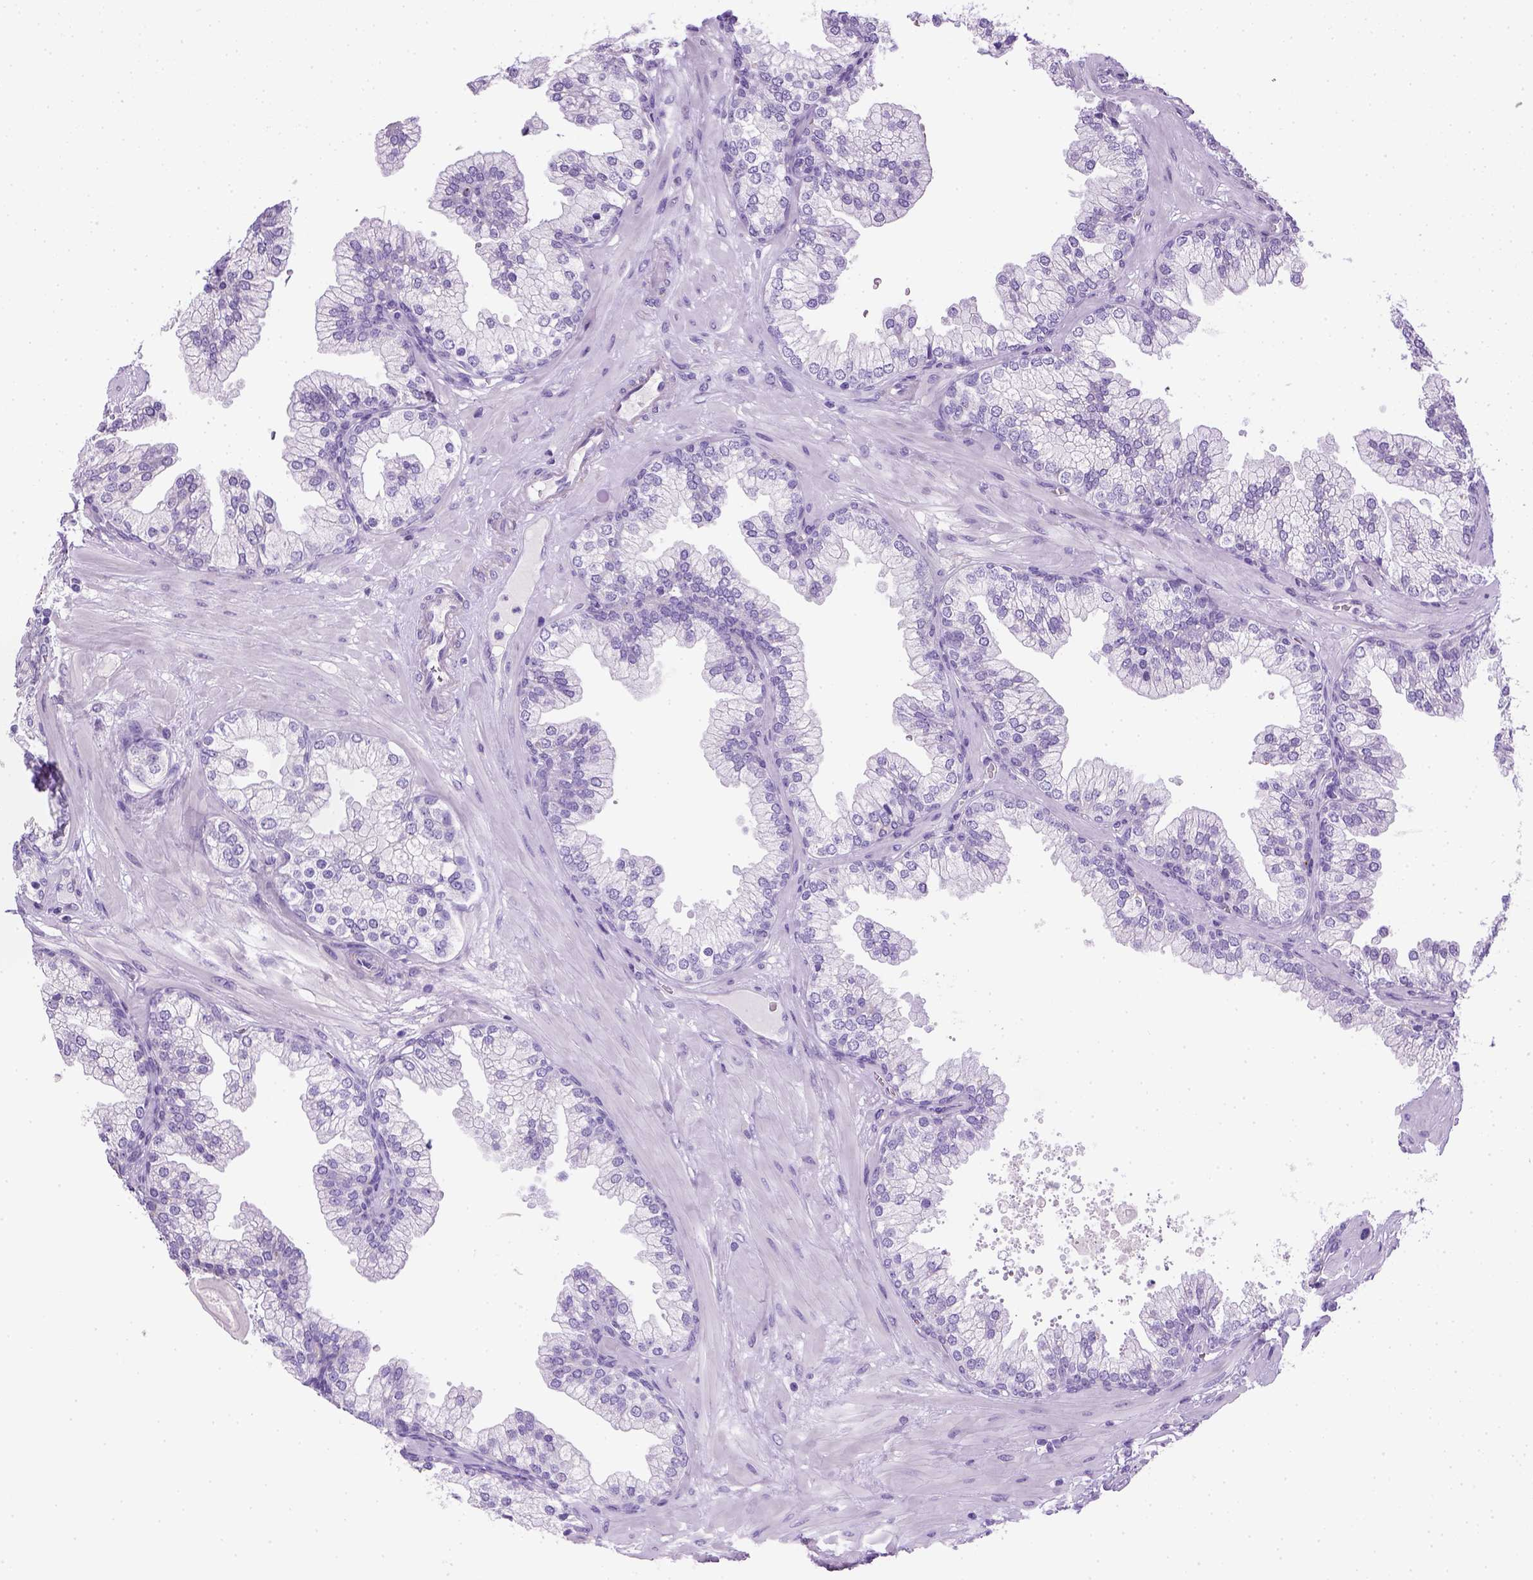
{"staining": {"intensity": "negative", "quantity": "none", "location": "none"}, "tissue": "prostate", "cell_type": "Glandular cells", "image_type": "normal", "snomed": [{"axis": "morphology", "description": "Normal tissue, NOS"}, {"axis": "topography", "description": "Prostate"}, {"axis": "topography", "description": "Peripheral nerve tissue"}], "caption": "The histopathology image reveals no staining of glandular cells in unremarkable prostate. Nuclei are stained in blue.", "gene": "KRT71", "patient": {"sex": "male", "age": 61}}